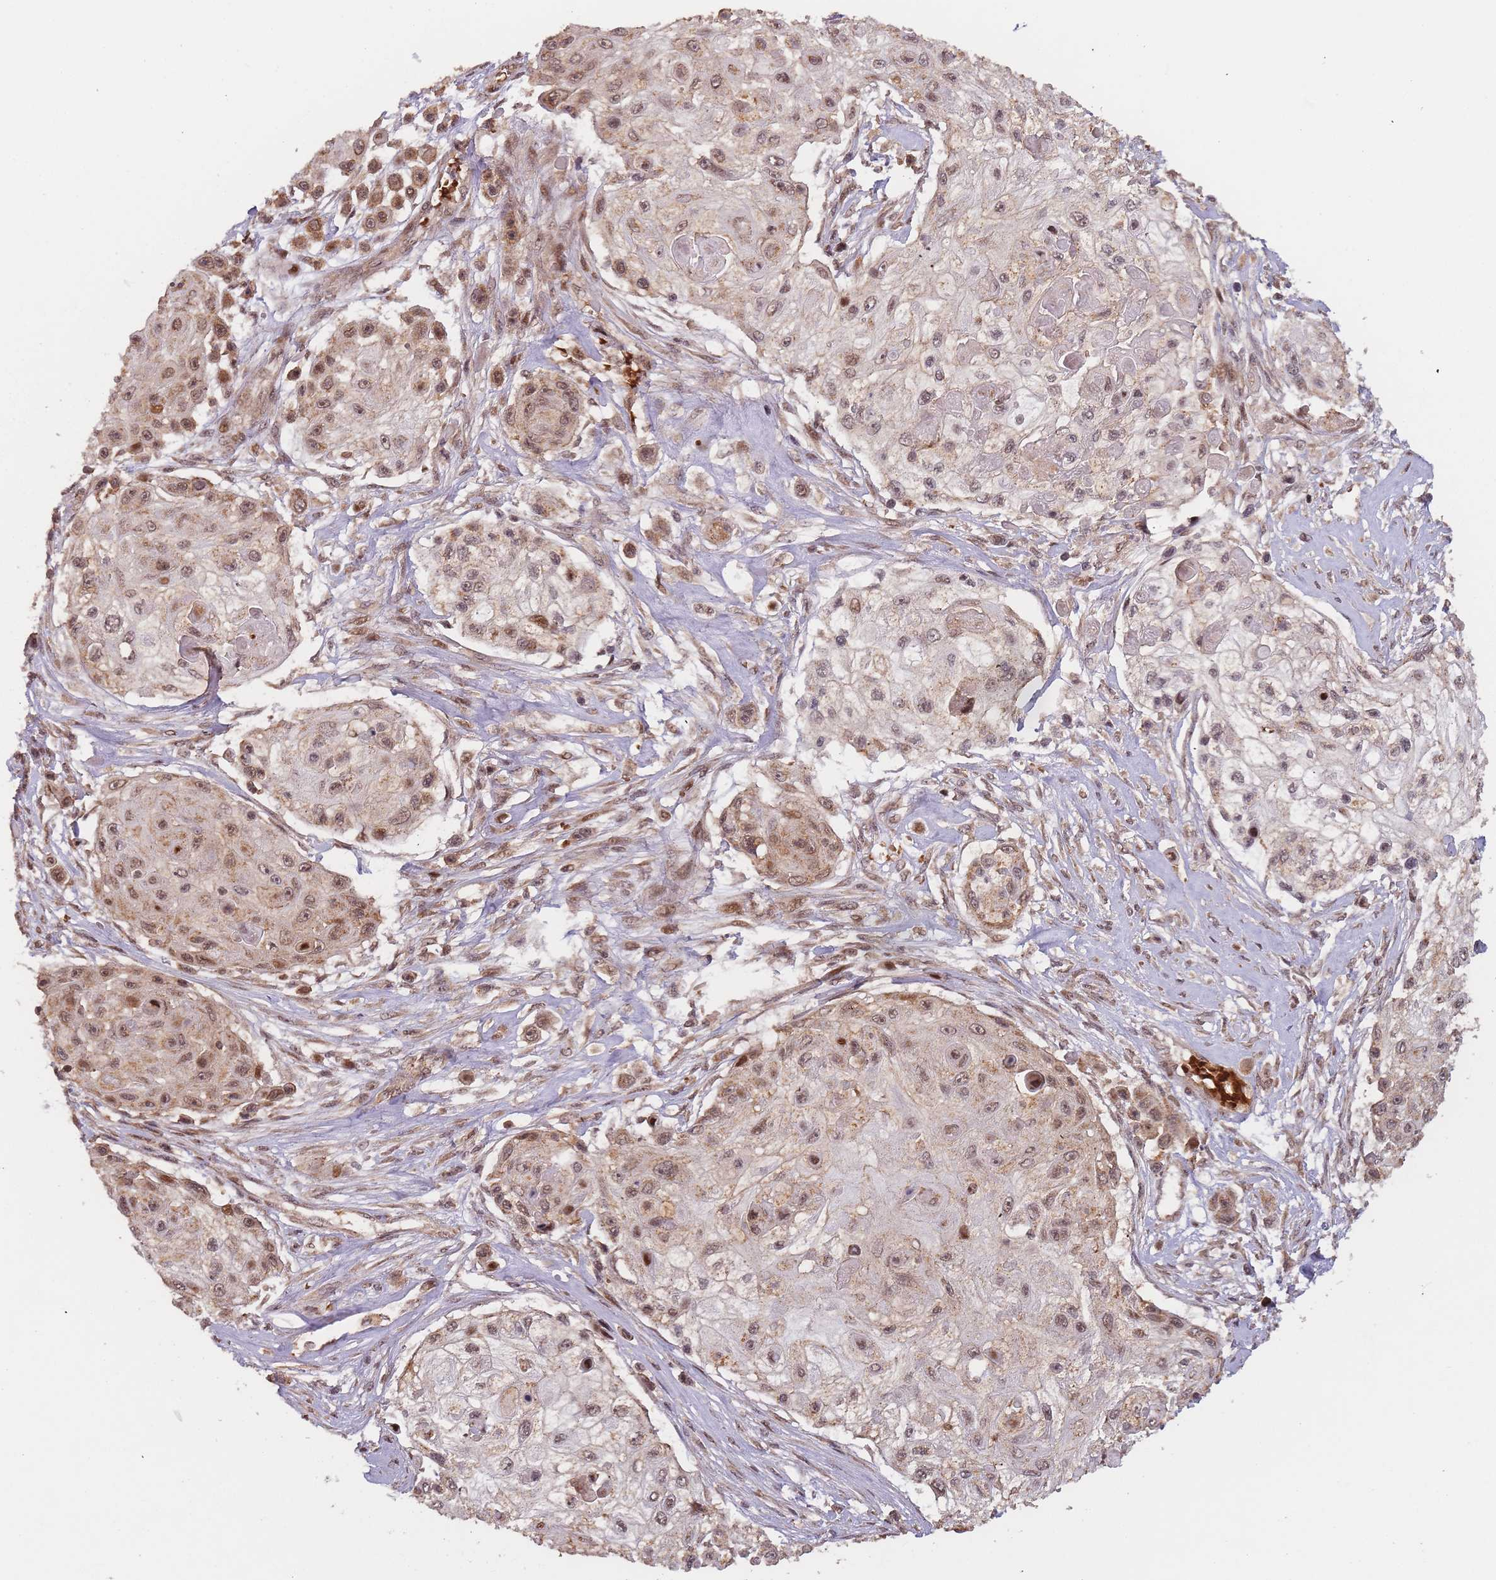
{"staining": {"intensity": "moderate", "quantity": ">75%", "location": "nuclear"}, "tissue": "skin cancer", "cell_type": "Tumor cells", "image_type": "cancer", "snomed": [{"axis": "morphology", "description": "Squamous cell carcinoma, NOS"}, {"axis": "topography", "description": "Skin"}], "caption": "High-power microscopy captured an IHC histopathology image of skin squamous cell carcinoma, revealing moderate nuclear expression in approximately >75% of tumor cells.", "gene": "ZNF497", "patient": {"sex": "male", "age": 67}}